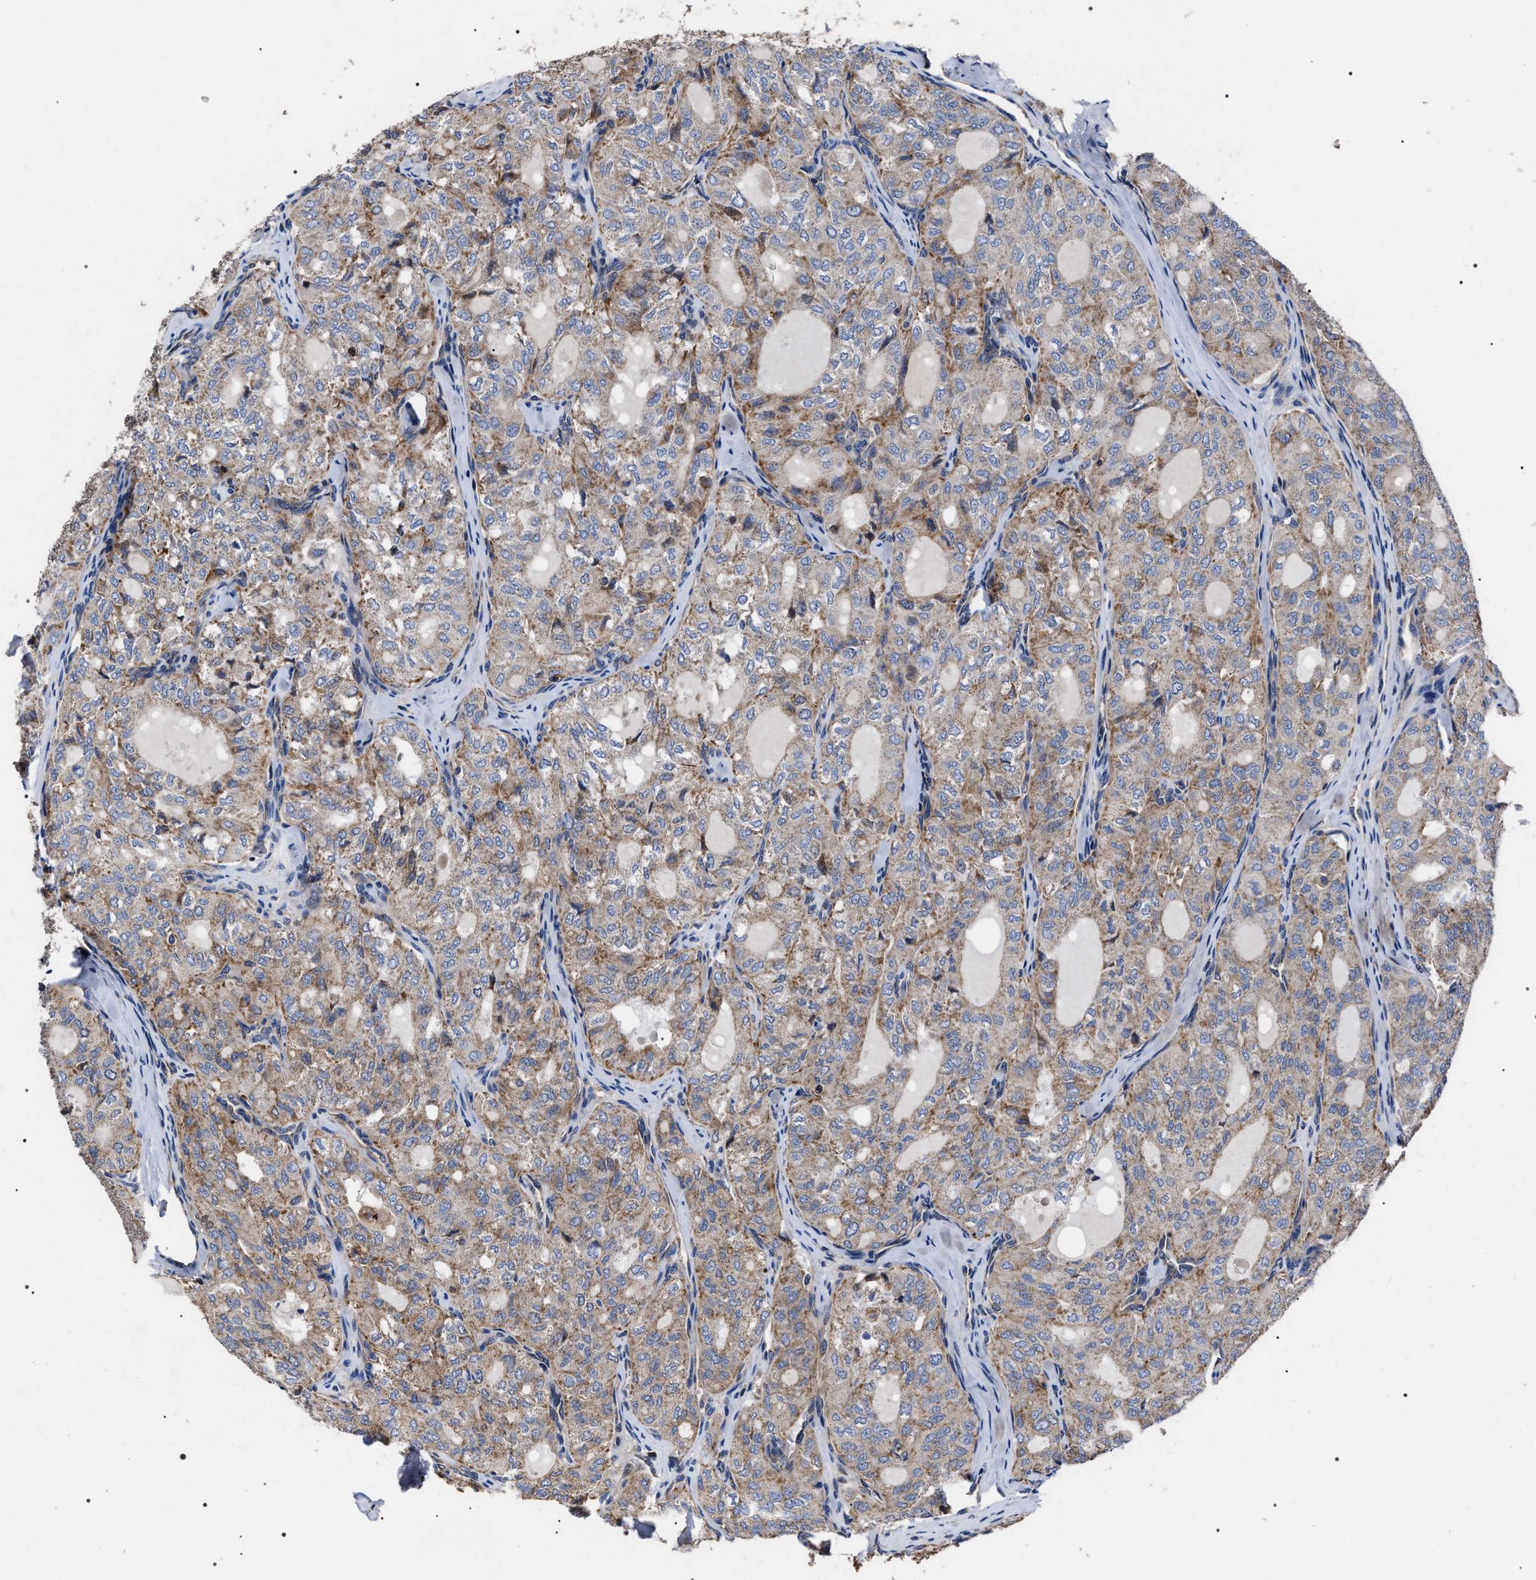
{"staining": {"intensity": "weak", "quantity": "25%-75%", "location": "cytoplasmic/membranous"}, "tissue": "thyroid cancer", "cell_type": "Tumor cells", "image_type": "cancer", "snomed": [{"axis": "morphology", "description": "Follicular adenoma carcinoma, NOS"}, {"axis": "topography", "description": "Thyroid gland"}], "caption": "Thyroid follicular adenoma carcinoma stained for a protein (brown) reveals weak cytoplasmic/membranous positive expression in approximately 25%-75% of tumor cells.", "gene": "MIS18A", "patient": {"sex": "male", "age": 75}}